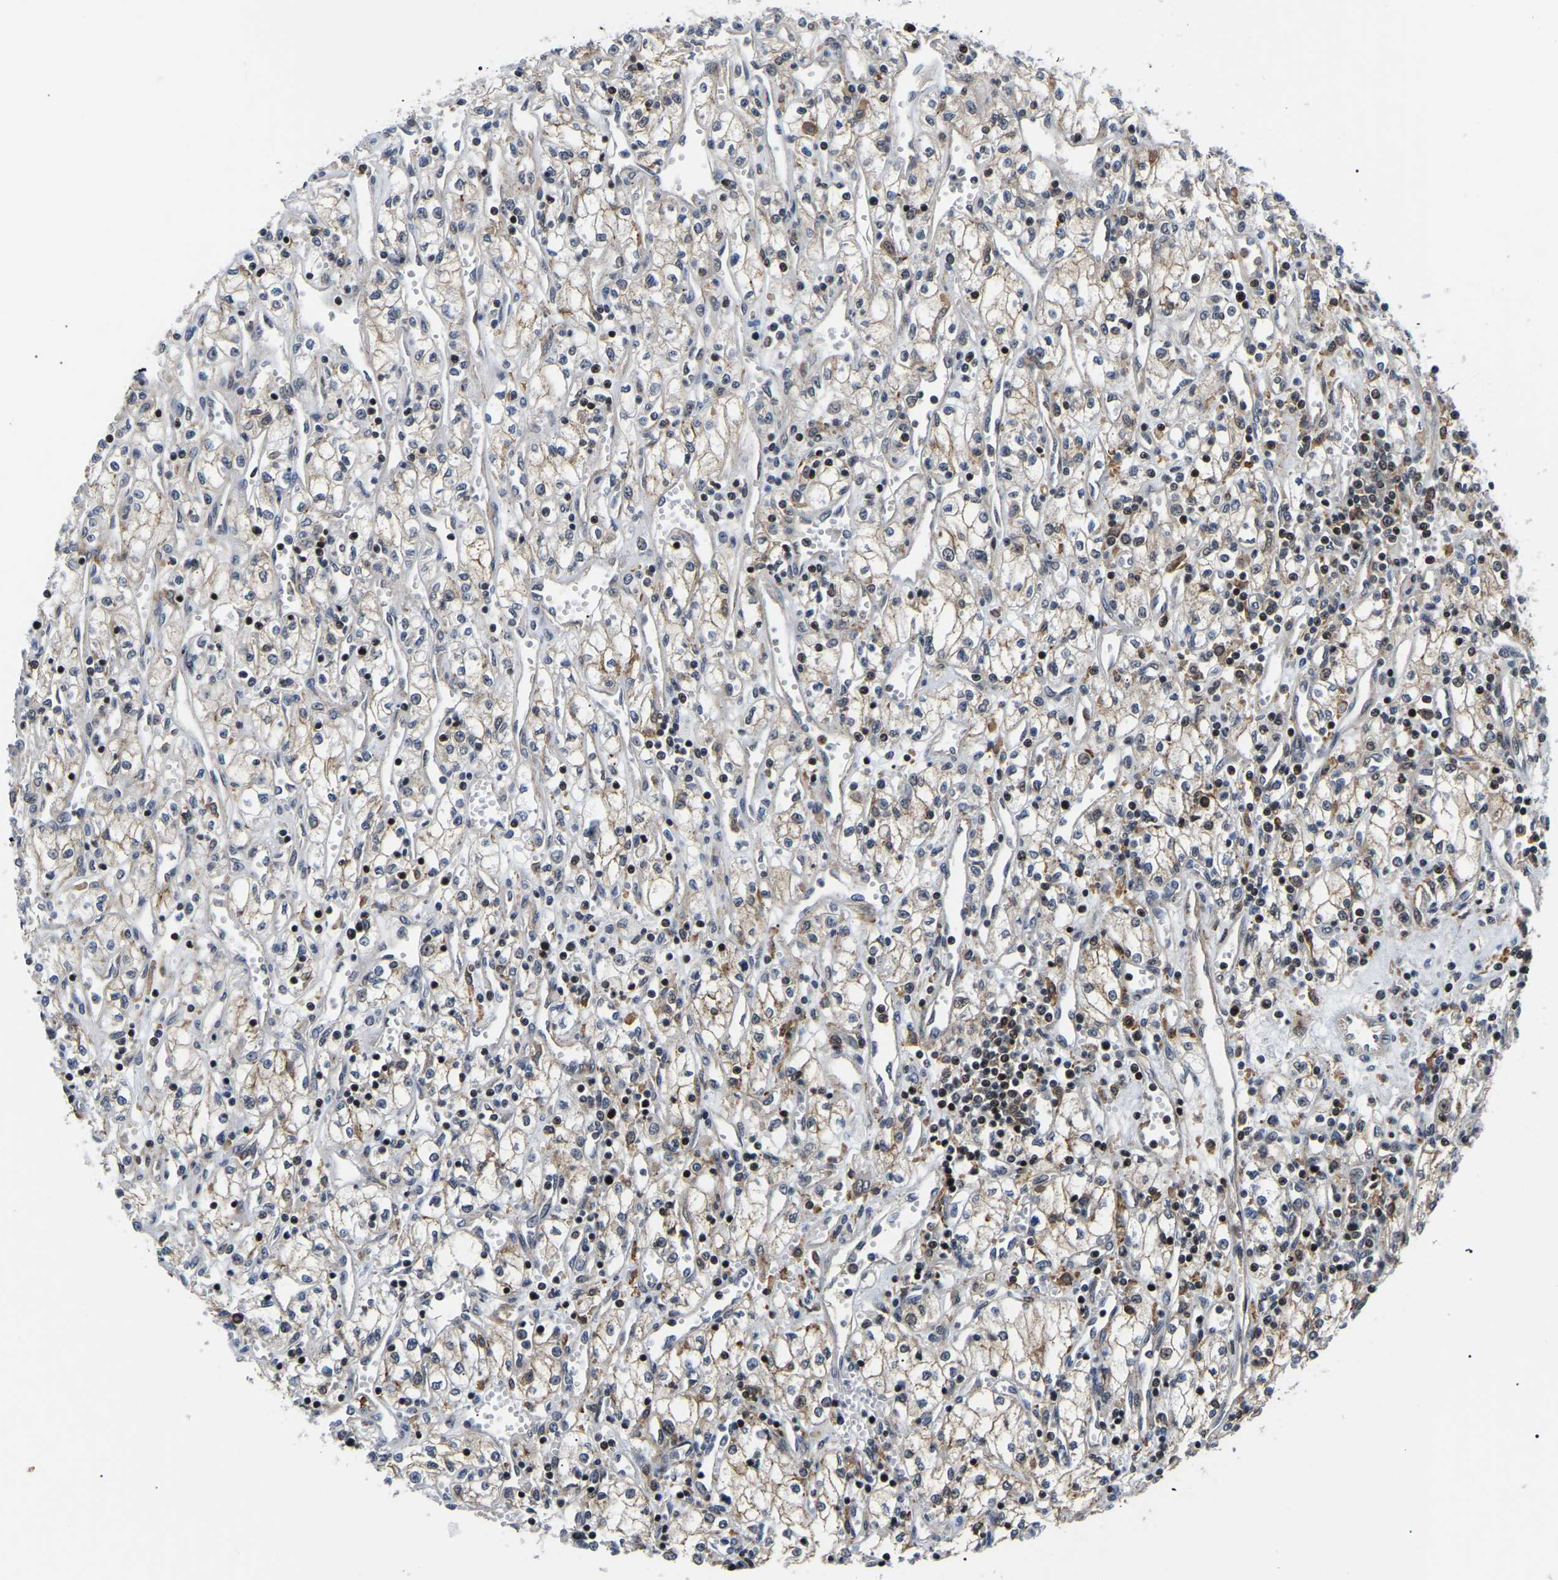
{"staining": {"intensity": "moderate", "quantity": ">75%", "location": "cytoplasmic/membranous,nuclear"}, "tissue": "renal cancer", "cell_type": "Tumor cells", "image_type": "cancer", "snomed": [{"axis": "morphology", "description": "Adenocarcinoma, NOS"}, {"axis": "topography", "description": "Kidney"}], "caption": "The histopathology image reveals staining of adenocarcinoma (renal), revealing moderate cytoplasmic/membranous and nuclear protein positivity (brown color) within tumor cells.", "gene": "RRP1B", "patient": {"sex": "male", "age": 59}}